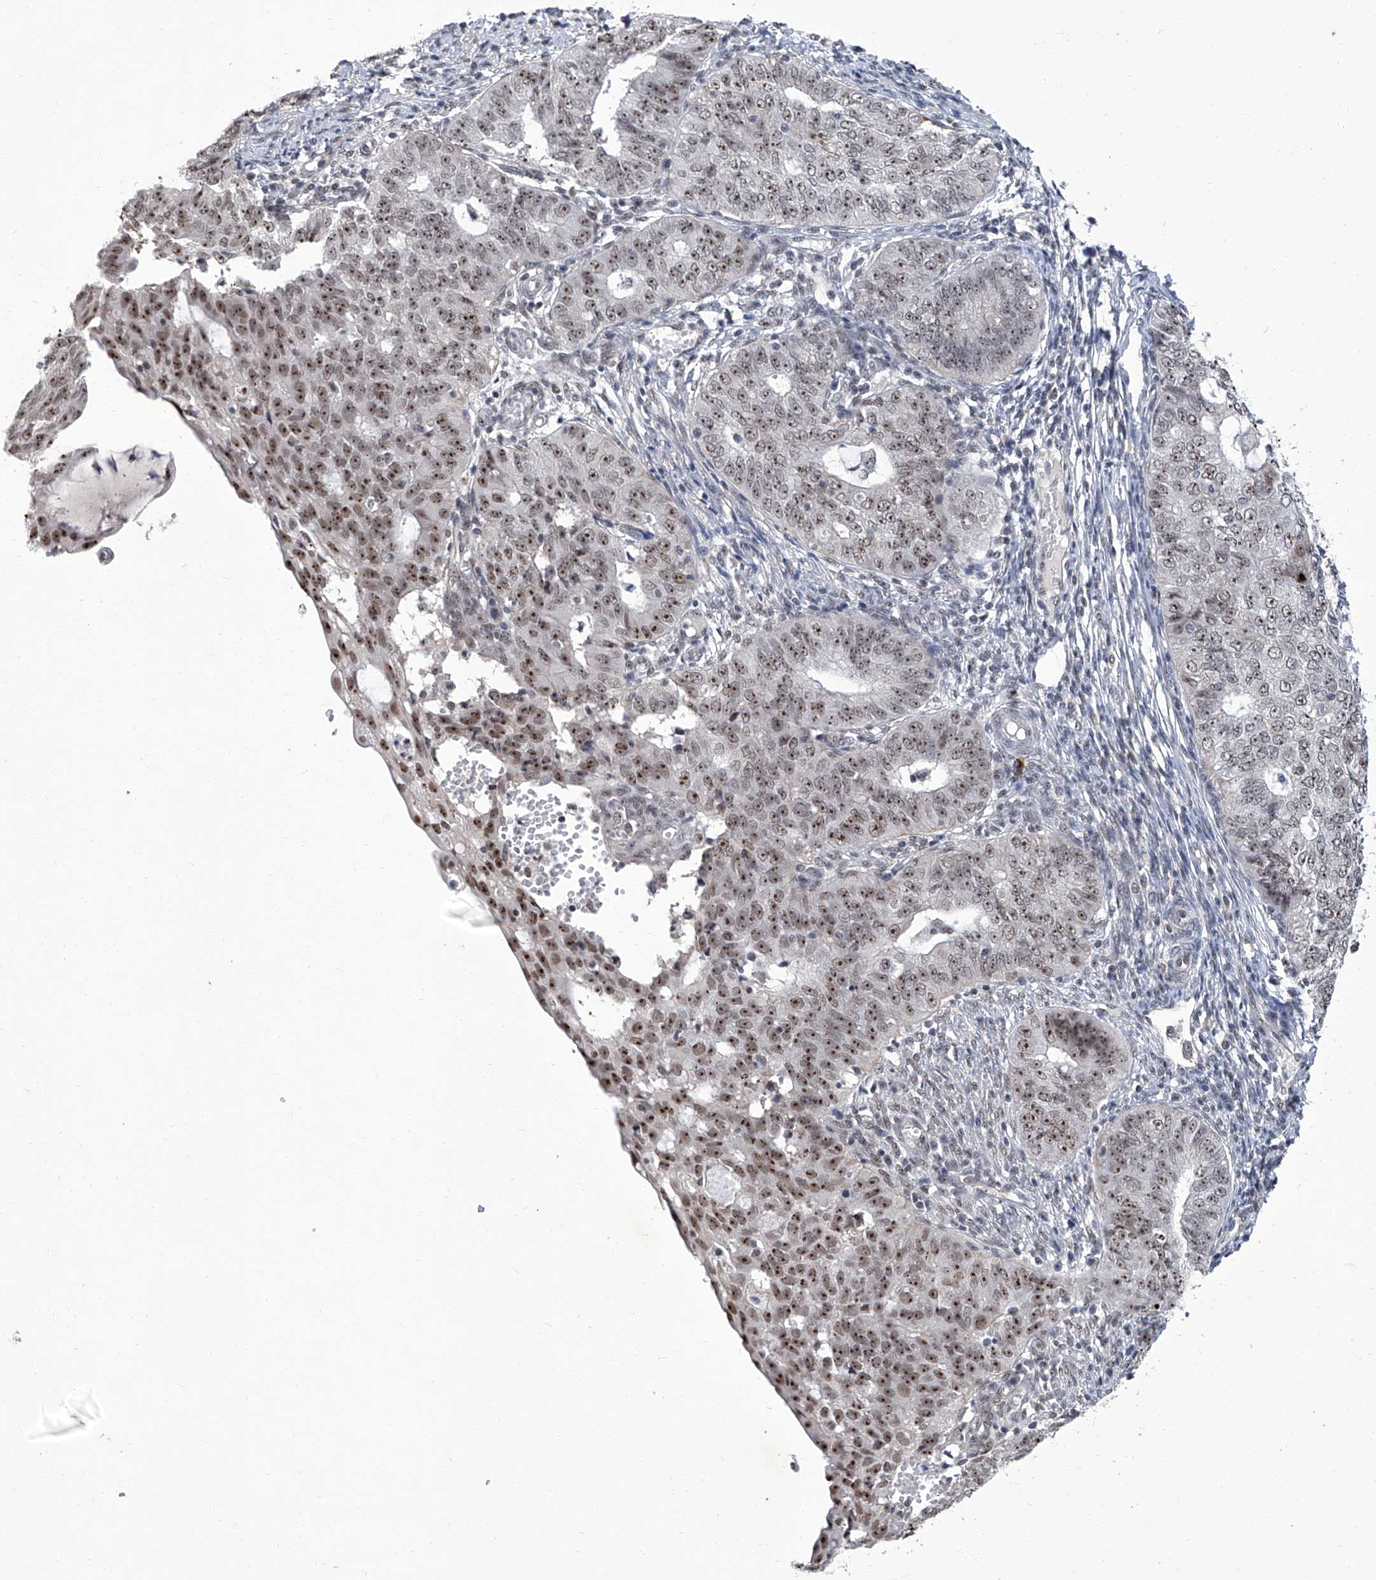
{"staining": {"intensity": "moderate", "quantity": ">75%", "location": "nuclear"}, "tissue": "endometrial cancer", "cell_type": "Tumor cells", "image_type": "cancer", "snomed": [{"axis": "morphology", "description": "Adenocarcinoma, NOS"}, {"axis": "topography", "description": "Endometrium"}], "caption": "IHC histopathology image of neoplastic tissue: human endometrial adenocarcinoma stained using immunohistochemistry demonstrates medium levels of moderate protein expression localized specifically in the nuclear of tumor cells, appearing as a nuclear brown color.", "gene": "CMTR1", "patient": {"sex": "female", "age": 32}}